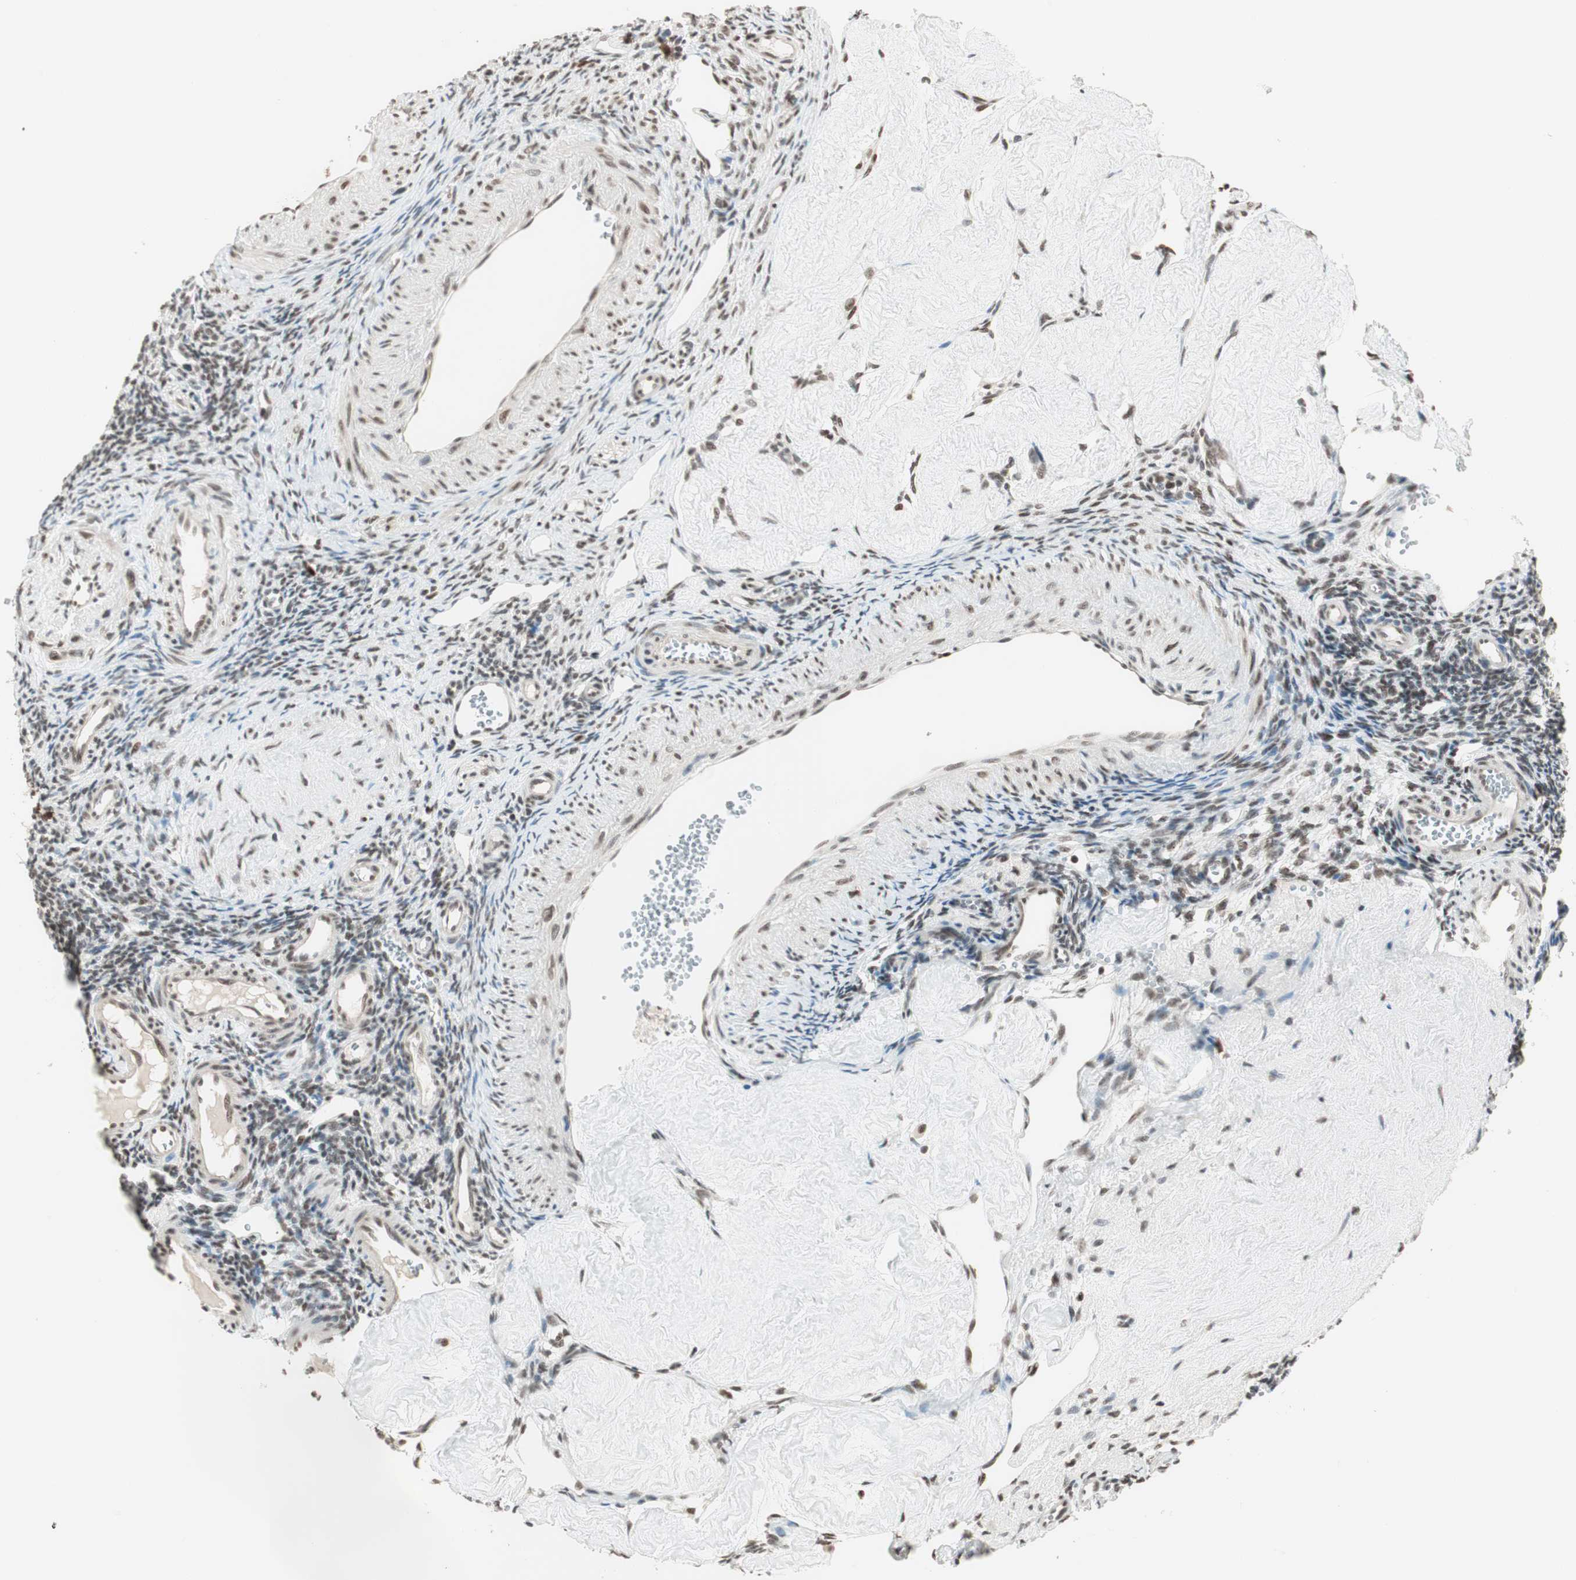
{"staining": {"intensity": "moderate", "quantity": ">75%", "location": "nuclear"}, "tissue": "ovary", "cell_type": "Follicle cells", "image_type": "normal", "snomed": [{"axis": "morphology", "description": "Normal tissue, NOS"}, {"axis": "topography", "description": "Ovary"}], "caption": "Immunohistochemical staining of unremarkable ovary demonstrates moderate nuclear protein positivity in about >75% of follicle cells.", "gene": "SMARCE1", "patient": {"sex": "female", "age": 33}}